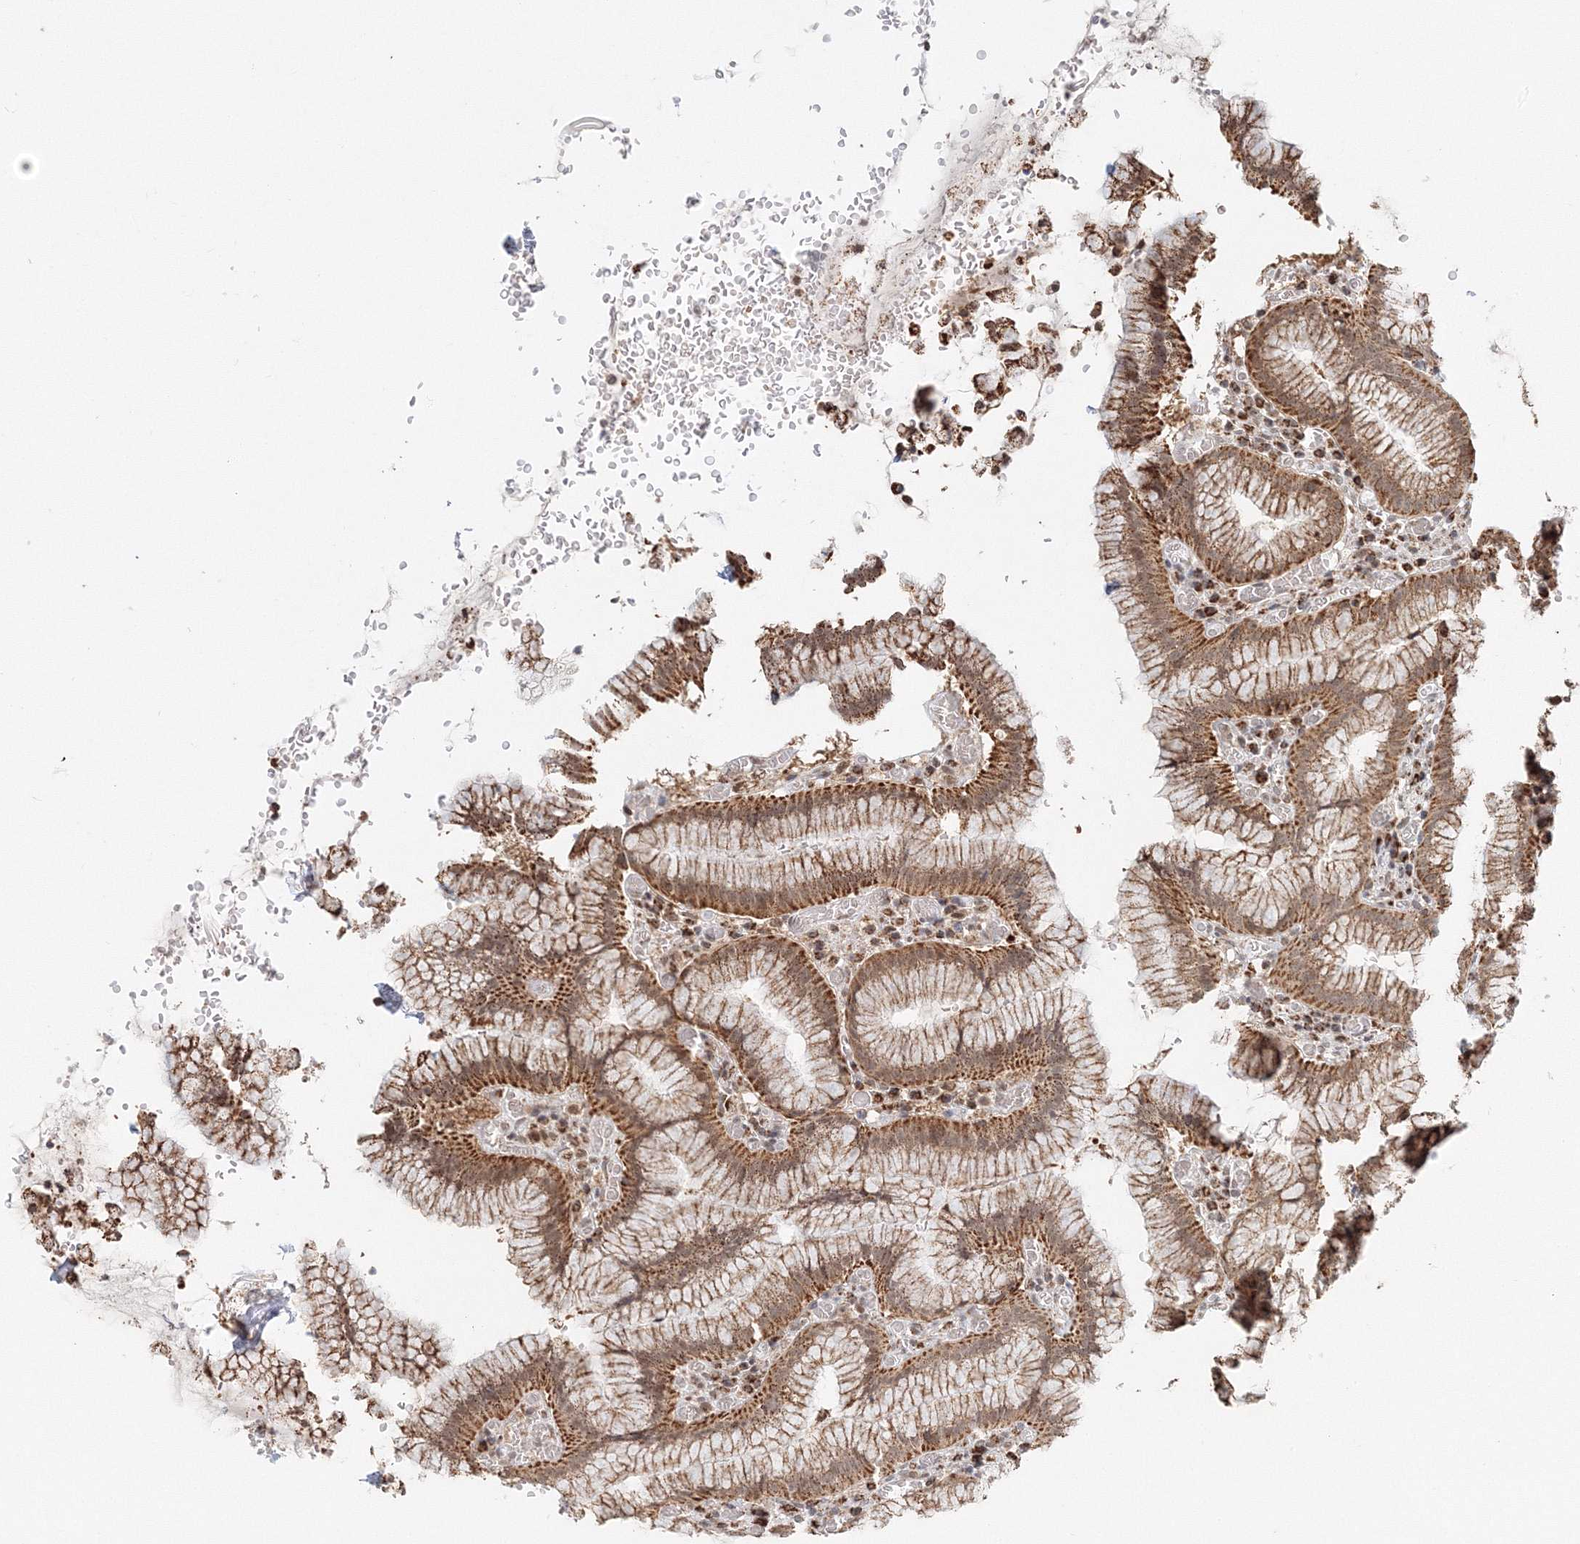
{"staining": {"intensity": "strong", "quantity": ">75%", "location": "cytoplasmic/membranous"}, "tissue": "stomach", "cell_type": "Glandular cells", "image_type": "normal", "snomed": [{"axis": "morphology", "description": "Normal tissue, NOS"}, {"axis": "topography", "description": "Stomach"}], "caption": "DAB immunohistochemical staining of normal human stomach demonstrates strong cytoplasmic/membranous protein expression in approximately >75% of glandular cells.", "gene": "PSMD6", "patient": {"sex": "male", "age": 55}}